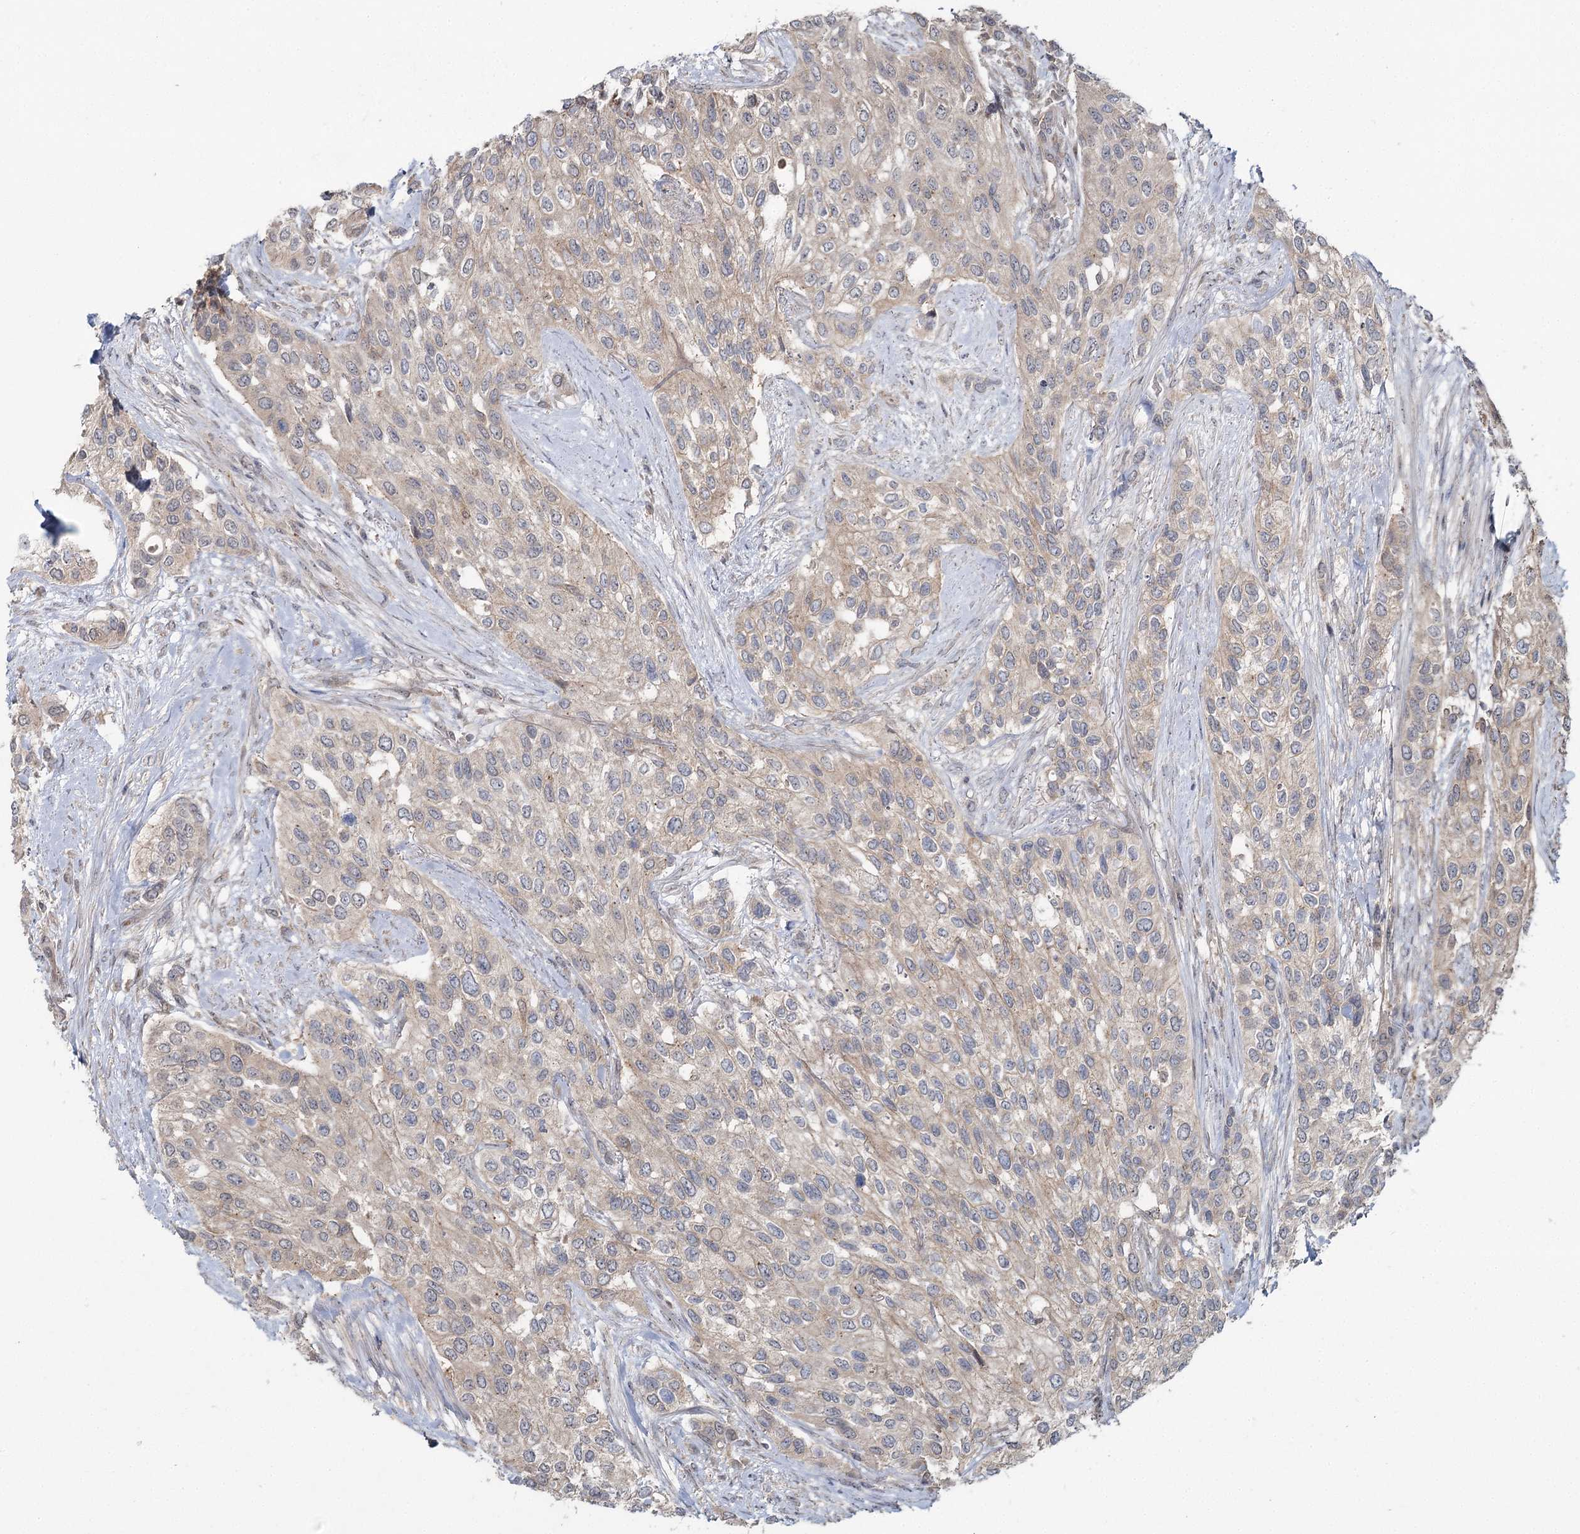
{"staining": {"intensity": "negative", "quantity": "none", "location": "none"}, "tissue": "urothelial cancer", "cell_type": "Tumor cells", "image_type": "cancer", "snomed": [{"axis": "morphology", "description": "Normal tissue, NOS"}, {"axis": "morphology", "description": "Urothelial carcinoma, High grade"}, {"axis": "topography", "description": "Vascular tissue"}, {"axis": "topography", "description": "Urinary bladder"}], "caption": "Immunohistochemical staining of urothelial cancer shows no significant positivity in tumor cells. The staining was performed using DAB to visualize the protein expression in brown, while the nuclei were stained in blue with hematoxylin (Magnification: 20x).", "gene": "WDR44", "patient": {"sex": "female", "age": 56}}